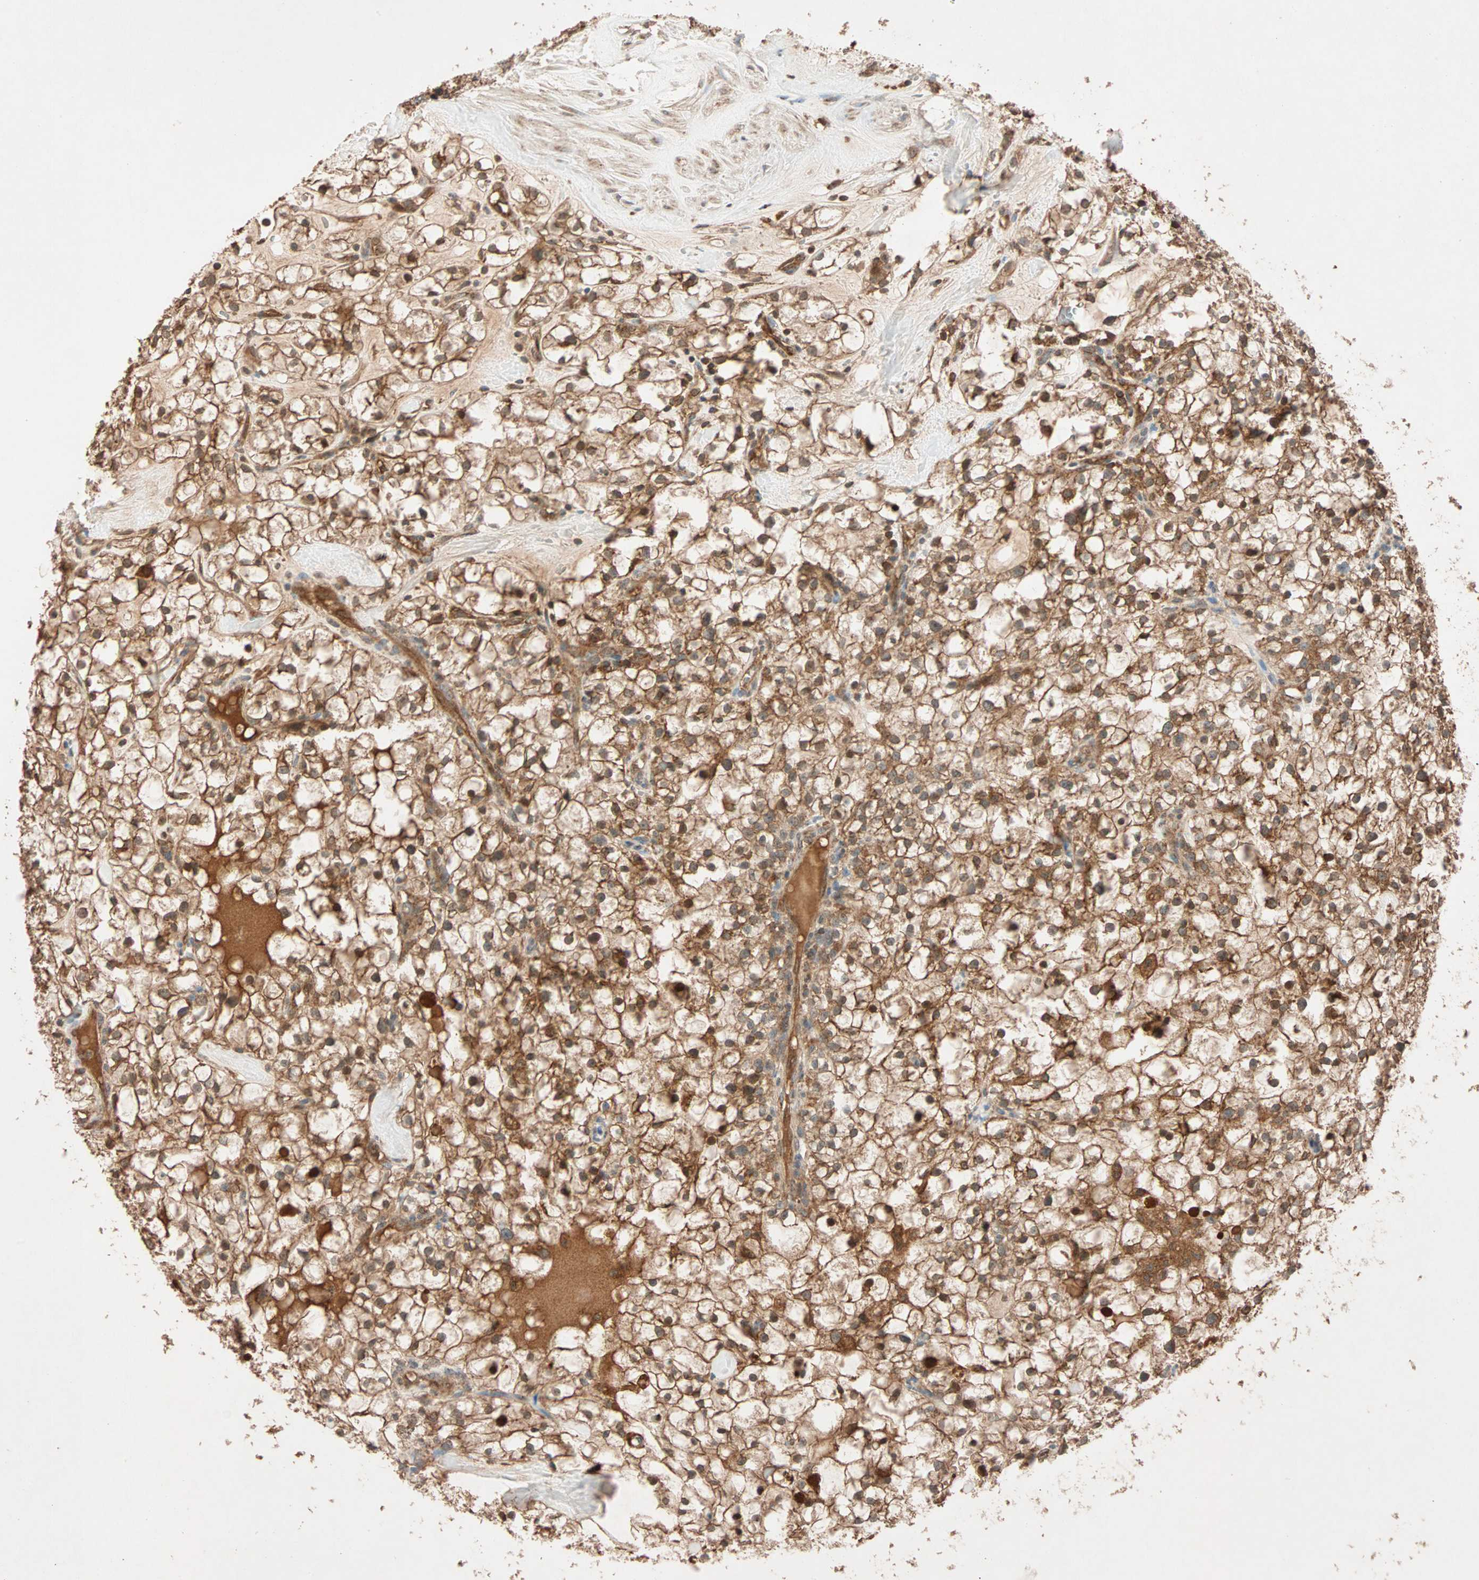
{"staining": {"intensity": "strong", "quantity": ">75%", "location": "cytoplasmic/membranous"}, "tissue": "renal cancer", "cell_type": "Tumor cells", "image_type": "cancer", "snomed": [{"axis": "morphology", "description": "Adenocarcinoma, NOS"}, {"axis": "topography", "description": "Kidney"}], "caption": "This photomicrograph displays renal cancer stained with IHC to label a protein in brown. The cytoplasmic/membranous of tumor cells show strong positivity for the protein. Nuclei are counter-stained blue.", "gene": "MAPK1", "patient": {"sex": "female", "age": 60}}